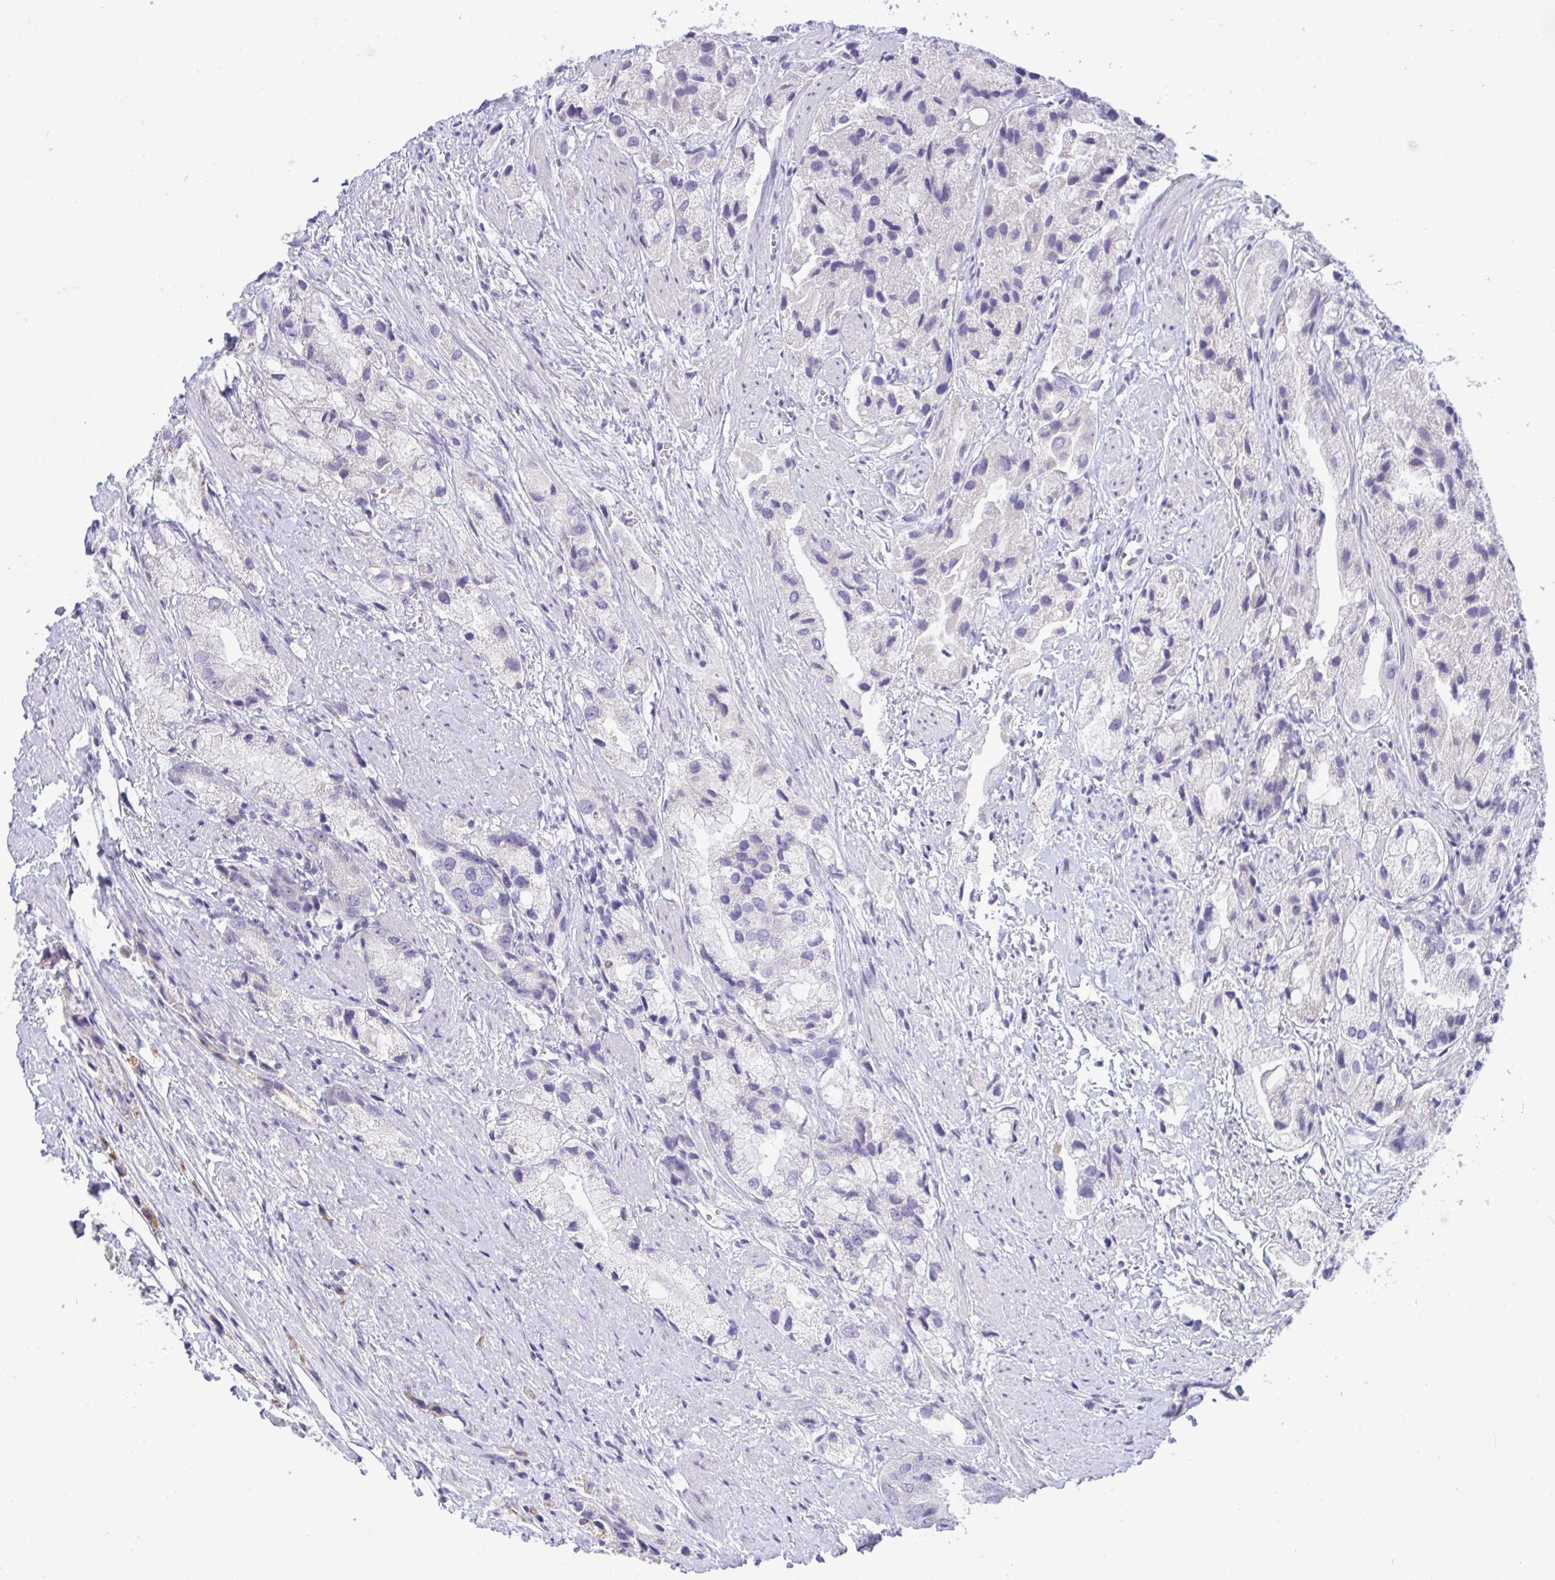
{"staining": {"intensity": "negative", "quantity": "none", "location": "none"}, "tissue": "prostate cancer", "cell_type": "Tumor cells", "image_type": "cancer", "snomed": [{"axis": "morphology", "description": "Adenocarcinoma, Low grade"}, {"axis": "topography", "description": "Prostate"}], "caption": "This photomicrograph is of prostate adenocarcinoma (low-grade) stained with immunohistochemistry to label a protein in brown with the nuclei are counter-stained blue. There is no staining in tumor cells.", "gene": "EPOP", "patient": {"sex": "male", "age": 69}}